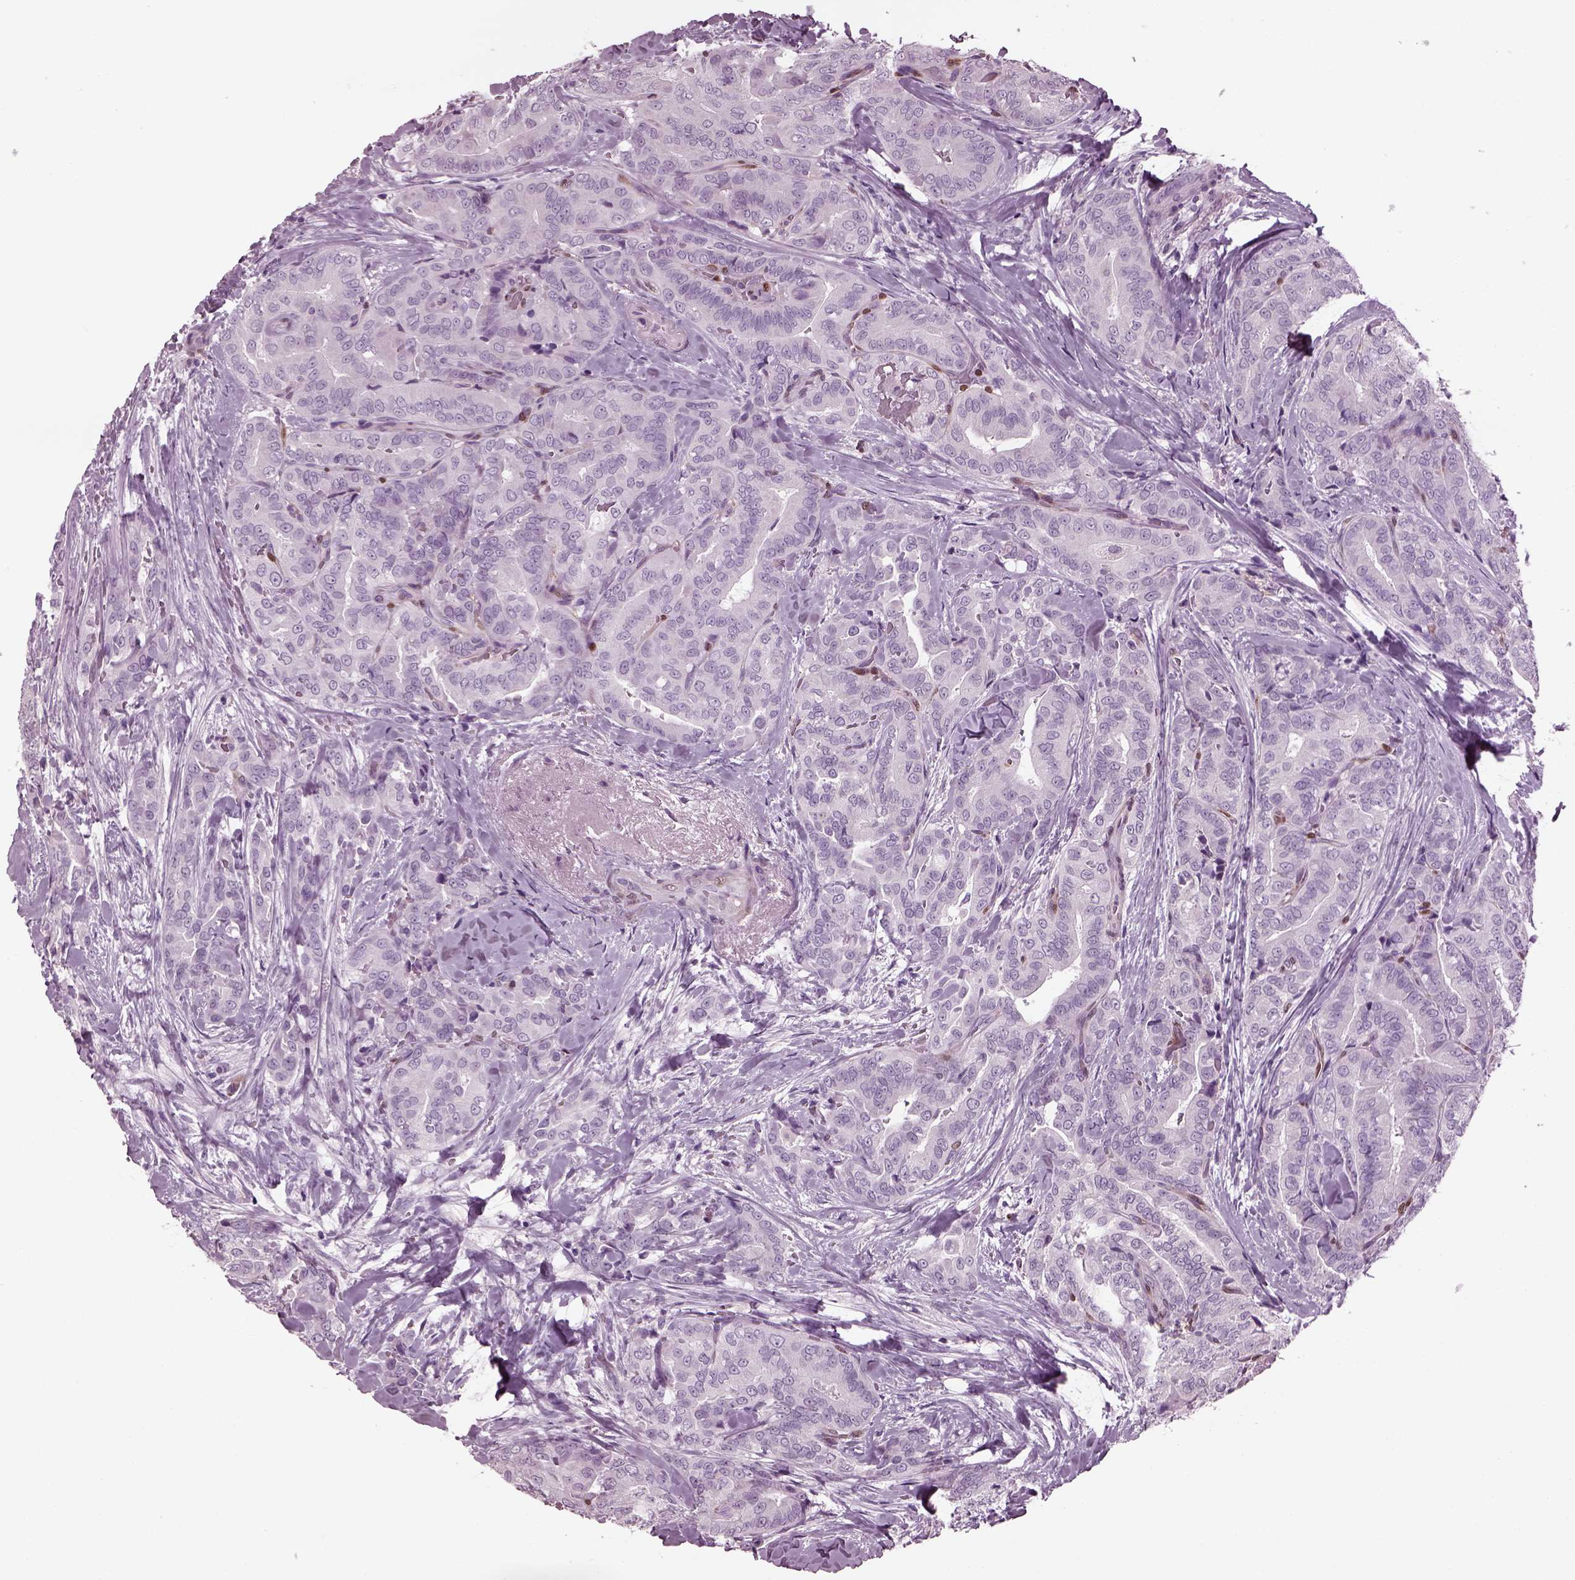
{"staining": {"intensity": "negative", "quantity": "none", "location": "none"}, "tissue": "thyroid cancer", "cell_type": "Tumor cells", "image_type": "cancer", "snomed": [{"axis": "morphology", "description": "Papillary adenocarcinoma, NOS"}, {"axis": "topography", "description": "Thyroid gland"}], "caption": "Immunohistochemical staining of thyroid cancer demonstrates no significant positivity in tumor cells.", "gene": "TPPP2", "patient": {"sex": "male", "age": 61}}